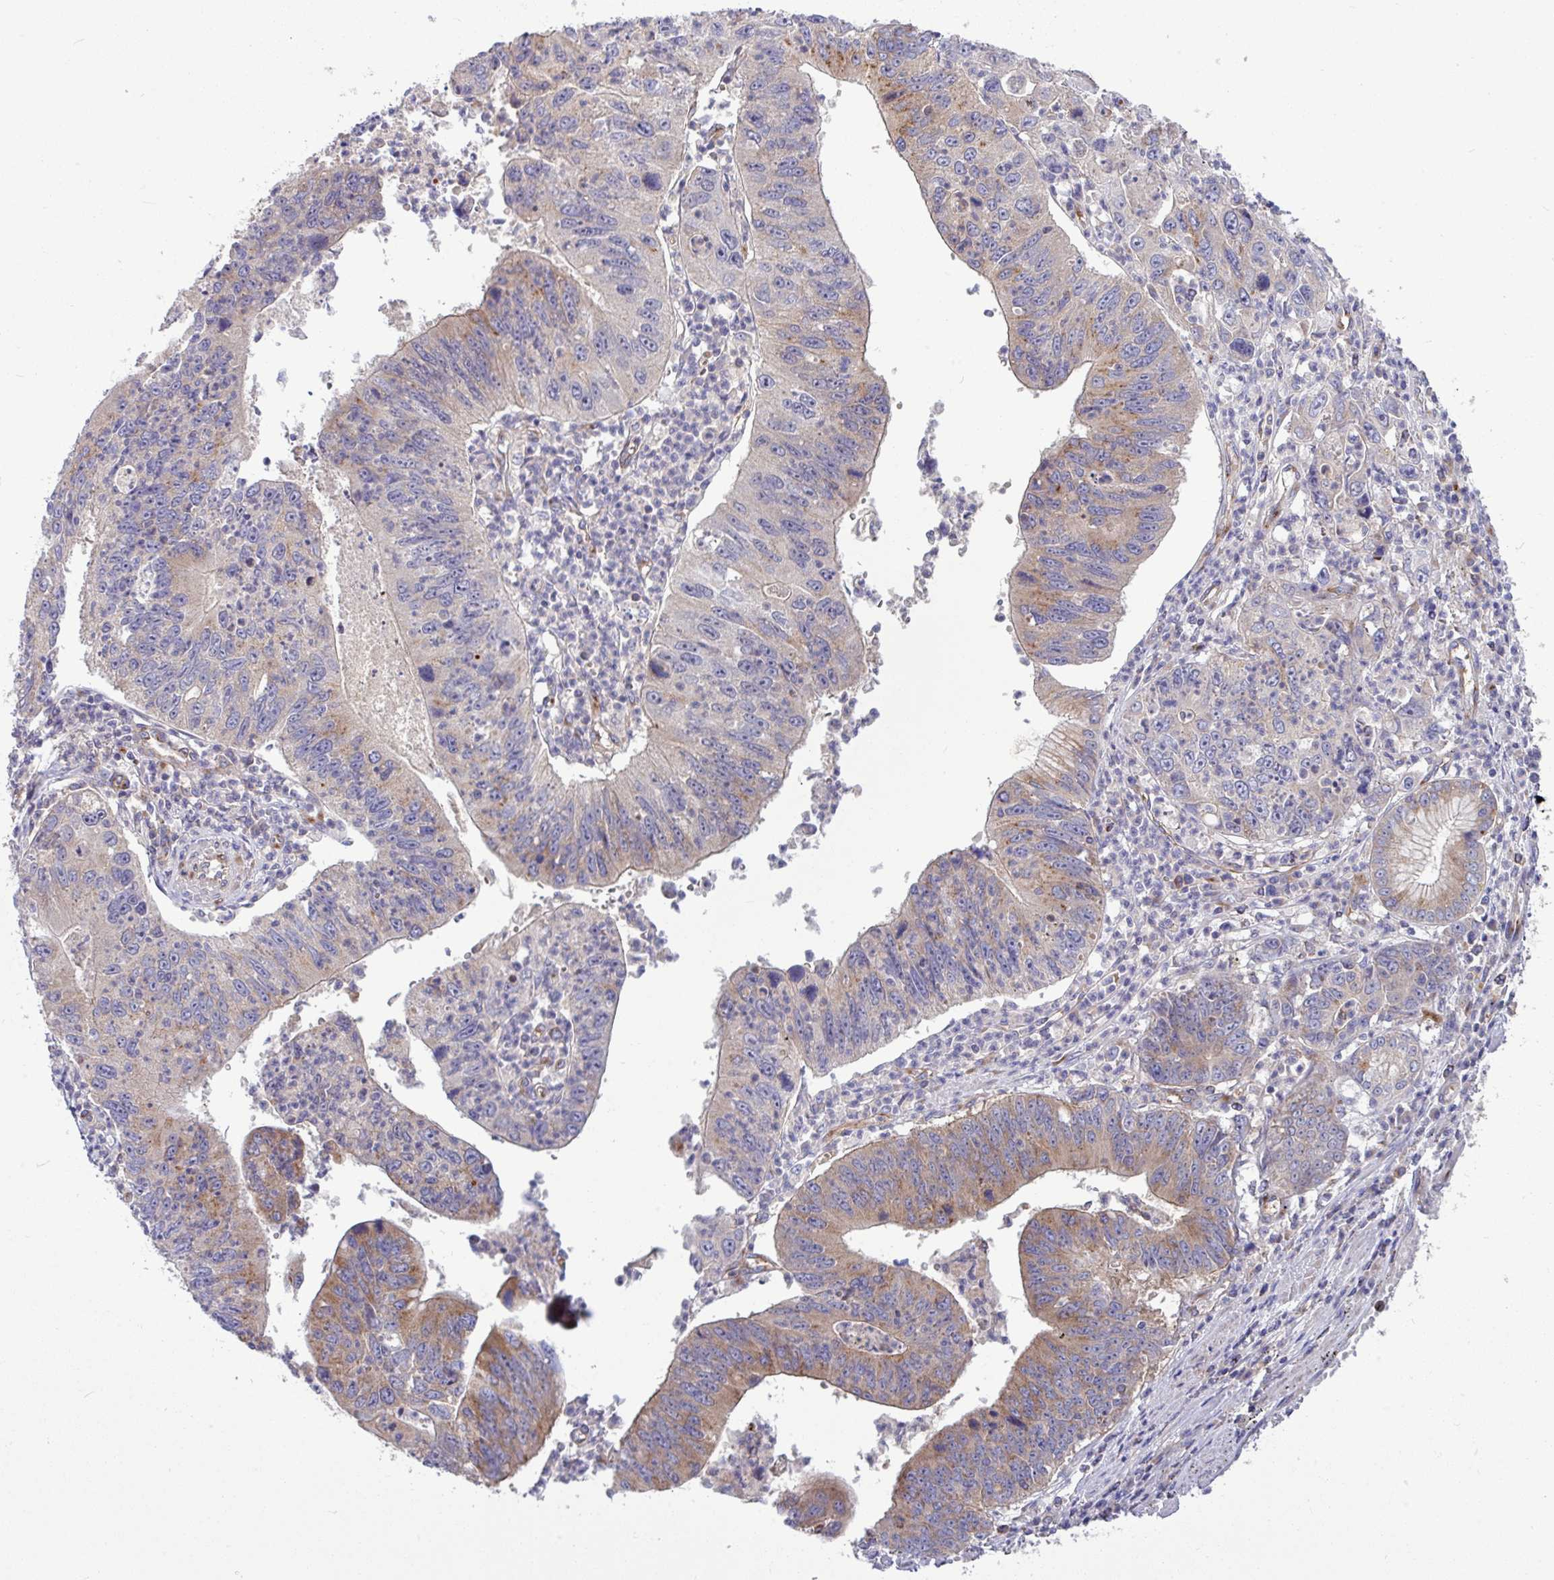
{"staining": {"intensity": "strong", "quantity": "25%-75%", "location": "cytoplasmic/membranous"}, "tissue": "stomach cancer", "cell_type": "Tumor cells", "image_type": "cancer", "snomed": [{"axis": "morphology", "description": "Adenocarcinoma, NOS"}, {"axis": "topography", "description": "Stomach"}], "caption": "Strong cytoplasmic/membranous expression is appreciated in about 25%-75% of tumor cells in stomach adenocarcinoma.", "gene": "LSM12", "patient": {"sex": "male", "age": 59}}